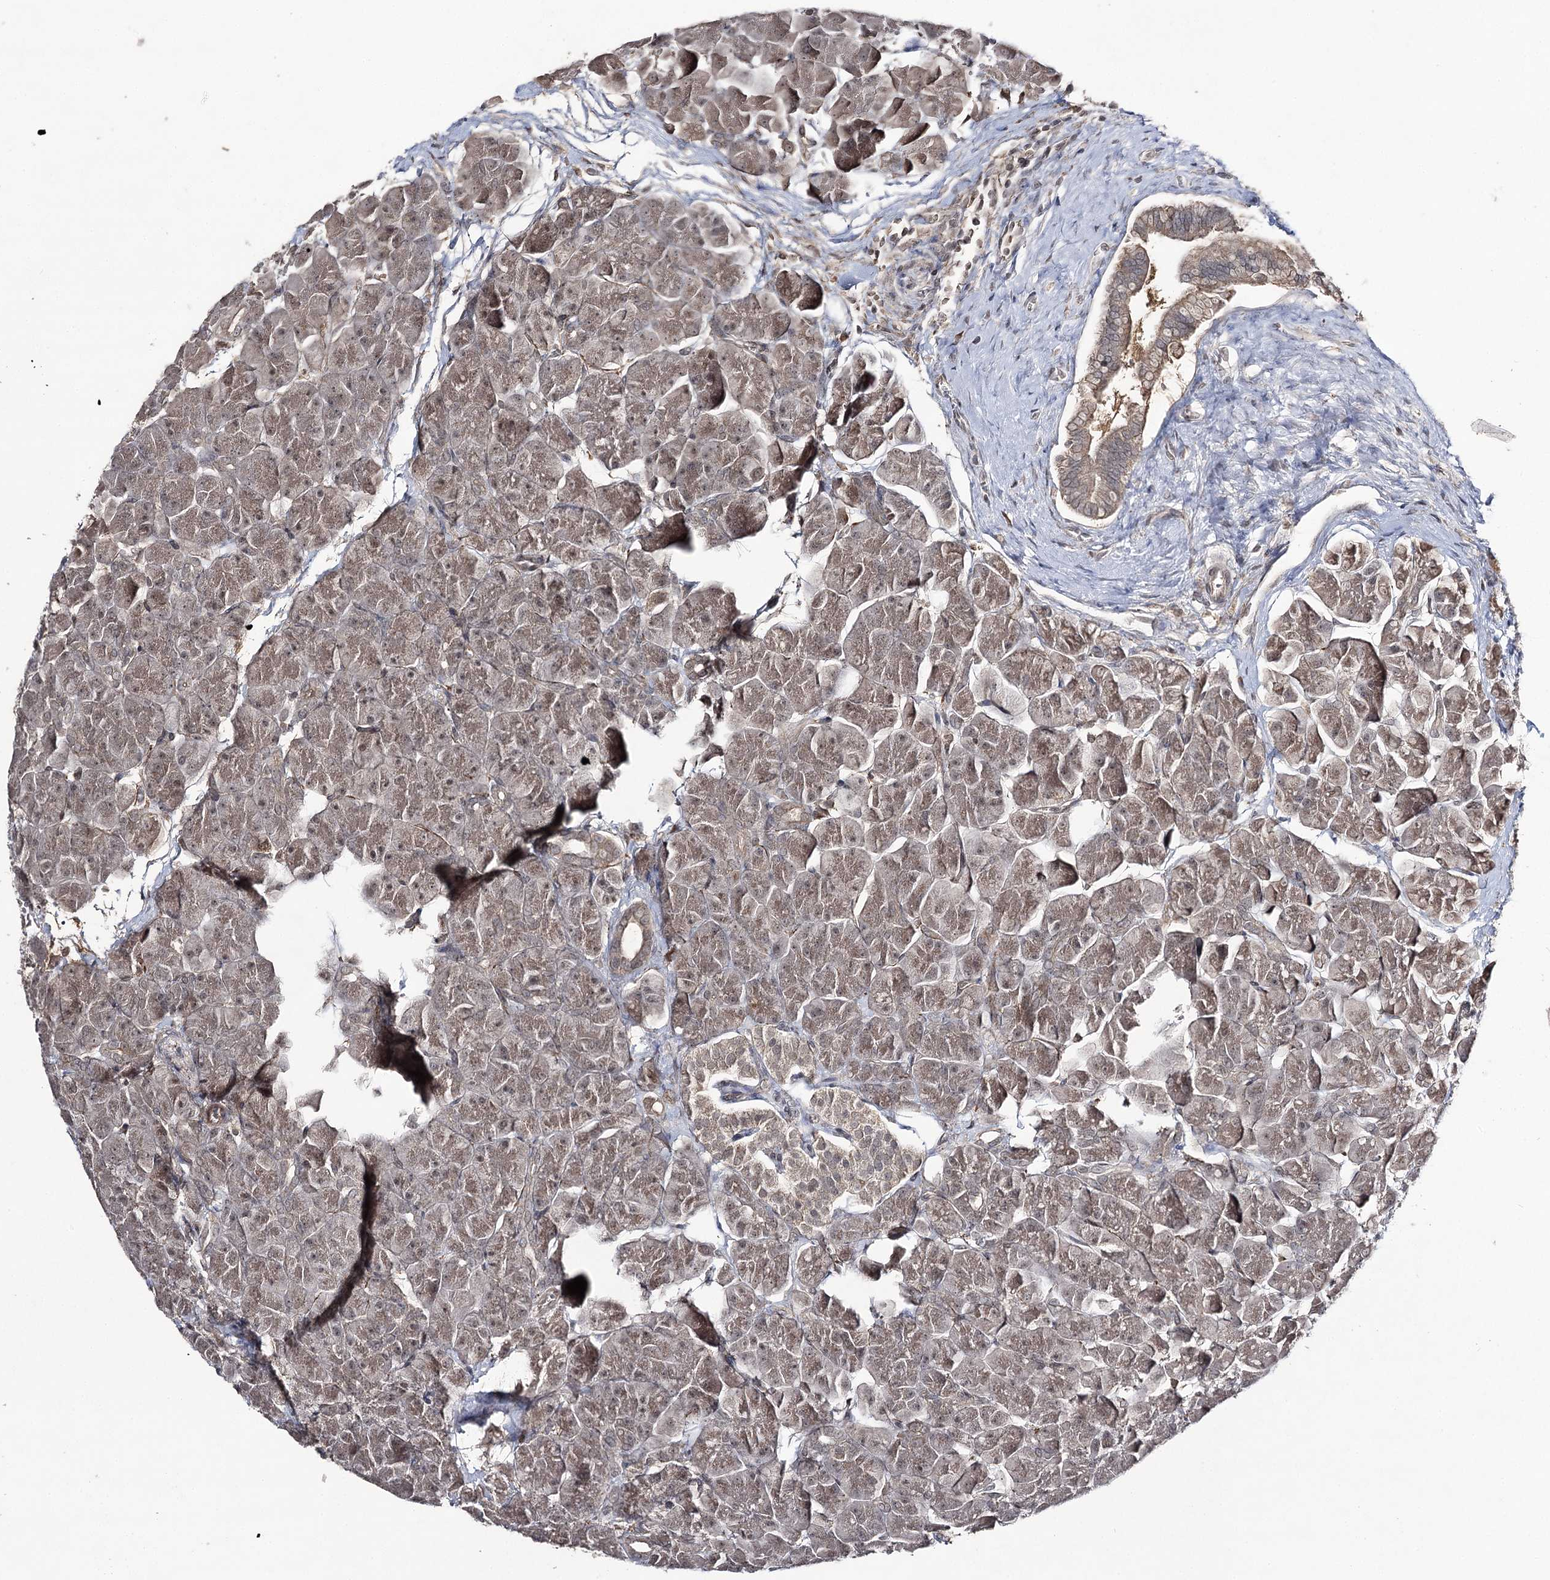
{"staining": {"intensity": "moderate", "quantity": ">75%", "location": "cytoplasmic/membranous"}, "tissue": "pancreas", "cell_type": "Exocrine glandular cells", "image_type": "normal", "snomed": [{"axis": "morphology", "description": "Normal tissue, NOS"}, {"axis": "topography", "description": "Pancreas"}], "caption": "Immunohistochemistry (DAB (3,3'-diaminobenzidine)) staining of benign human pancreas displays moderate cytoplasmic/membranous protein positivity in approximately >75% of exocrine glandular cells. The staining is performed using DAB (3,3'-diaminobenzidine) brown chromogen to label protein expression. The nuclei are counter-stained blue using hematoxylin.", "gene": "SYNGR3", "patient": {"sex": "male", "age": 66}}